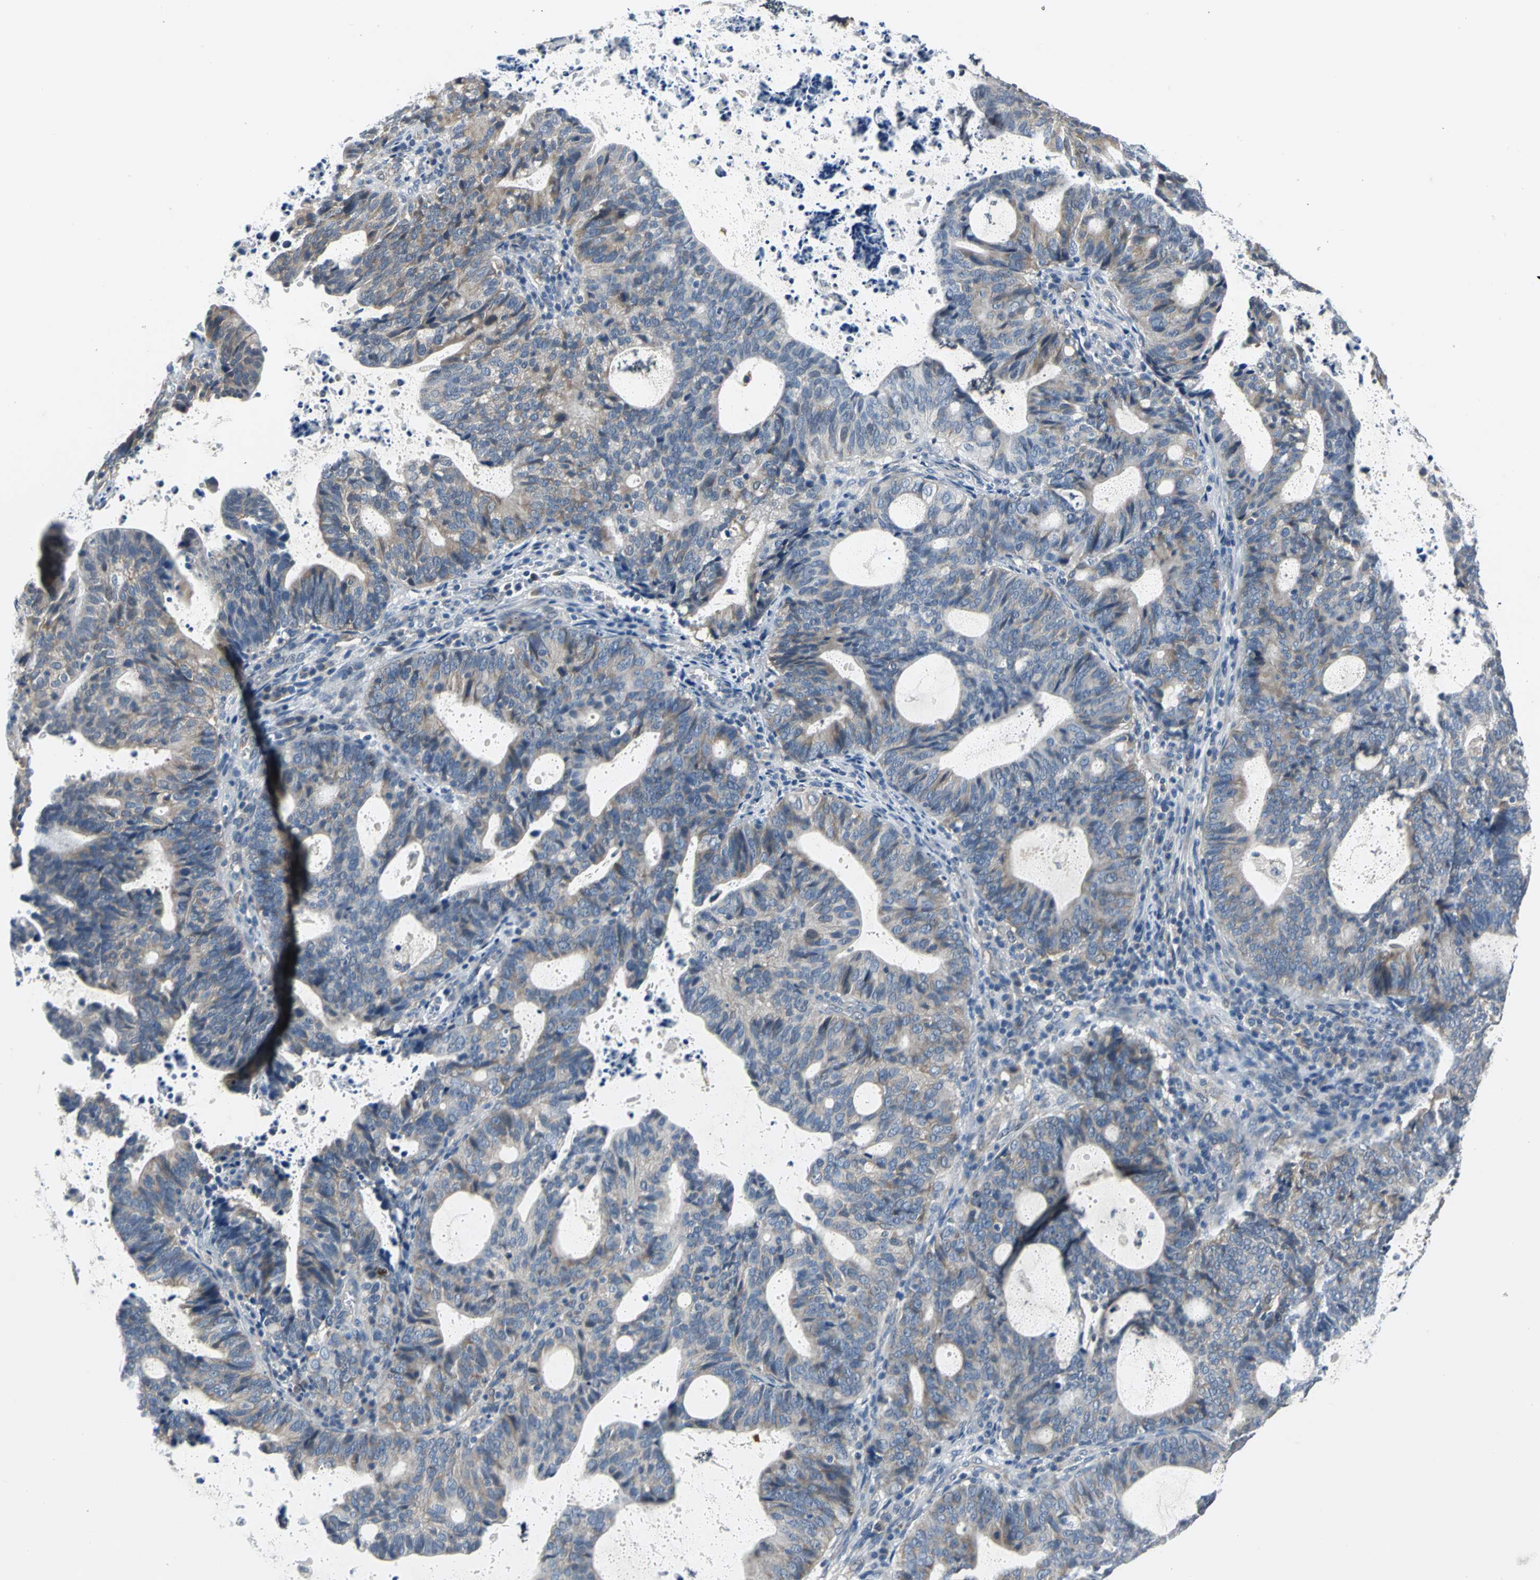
{"staining": {"intensity": "weak", "quantity": ">75%", "location": "cytoplasmic/membranous"}, "tissue": "endometrial cancer", "cell_type": "Tumor cells", "image_type": "cancer", "snomed": [{"axis": "morphology", "description": "Adenocarcinoma, NOS"}, {"axis": "topography", "description": "Uterus"}], "caption": "Protein expression analysis of human endometrial adenocarcinoma reveals weak cytoplasmic/membranous positivity in approximately >75% of tumor cells. (brown staining indicates protein expression, while blue staining denotes nuclei).", "gene": "ZNF415", "patient": {"sex": "female", "age": 83}}